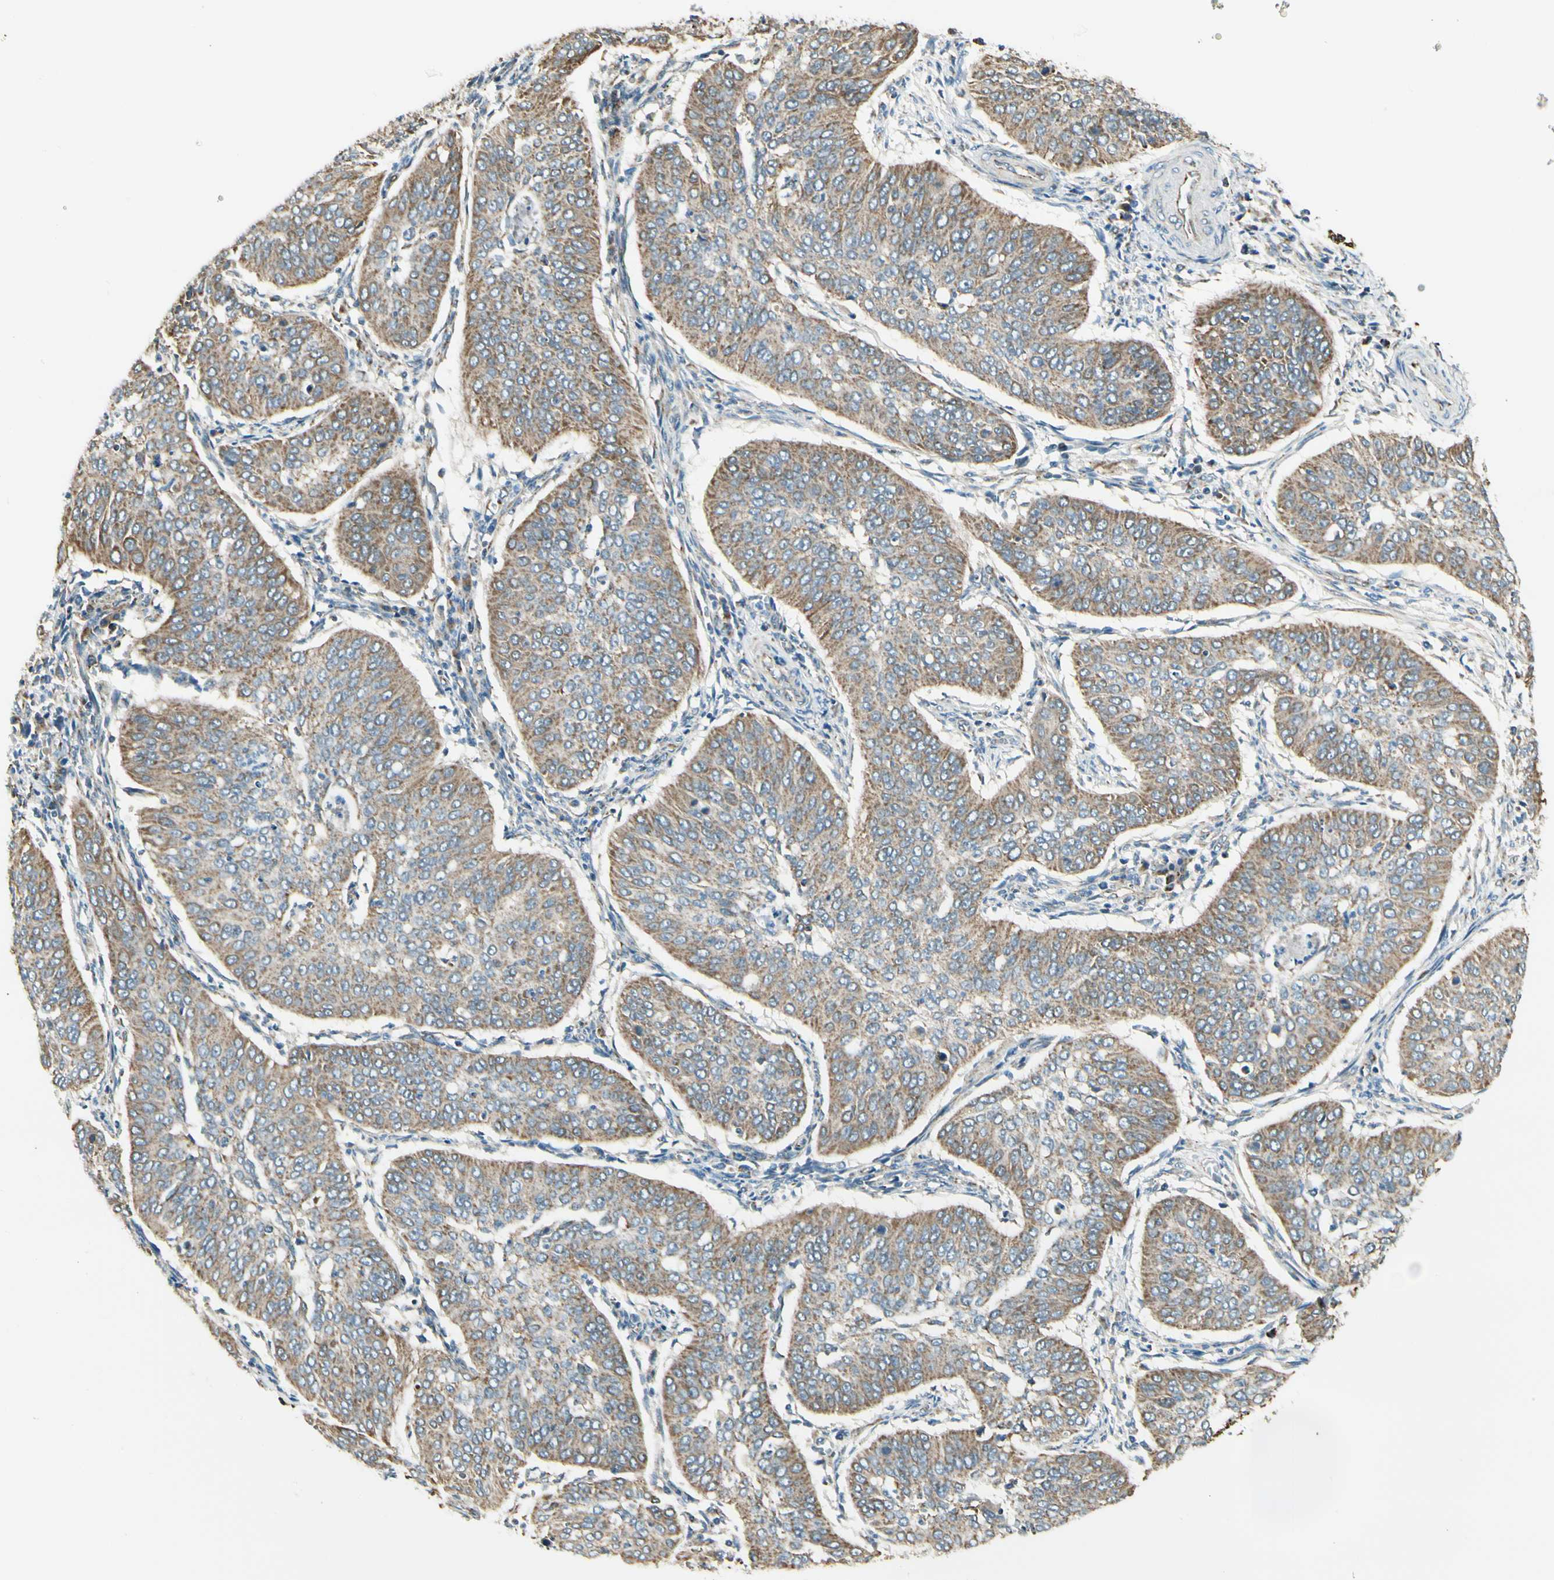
{"staining": {"intensity": "moderate", "quantity": ">75%", "location": "cytoplasmic/membranous"}, "tissue": "cervical cancer", "cell_type": "Tumor cells", "image_type": "cancer", "snomed": [{"axis": "morphology", "description": "Normal tissue, NOS"}, {"axis": "morphology", "description": "Squamous cell carcinoma, NOS"}, {"axis": "topography", "description": "Cervix"}], "caption": "Cervical cancer tissue demonstrates moderate cytoplasmic/membranous positivity in approximately >75% of tumor cells The protein is shown in brown color, while the nuclei are stained blue.", "gene": "EPHB3", "patient": {"sex": "female", "age": 39}}